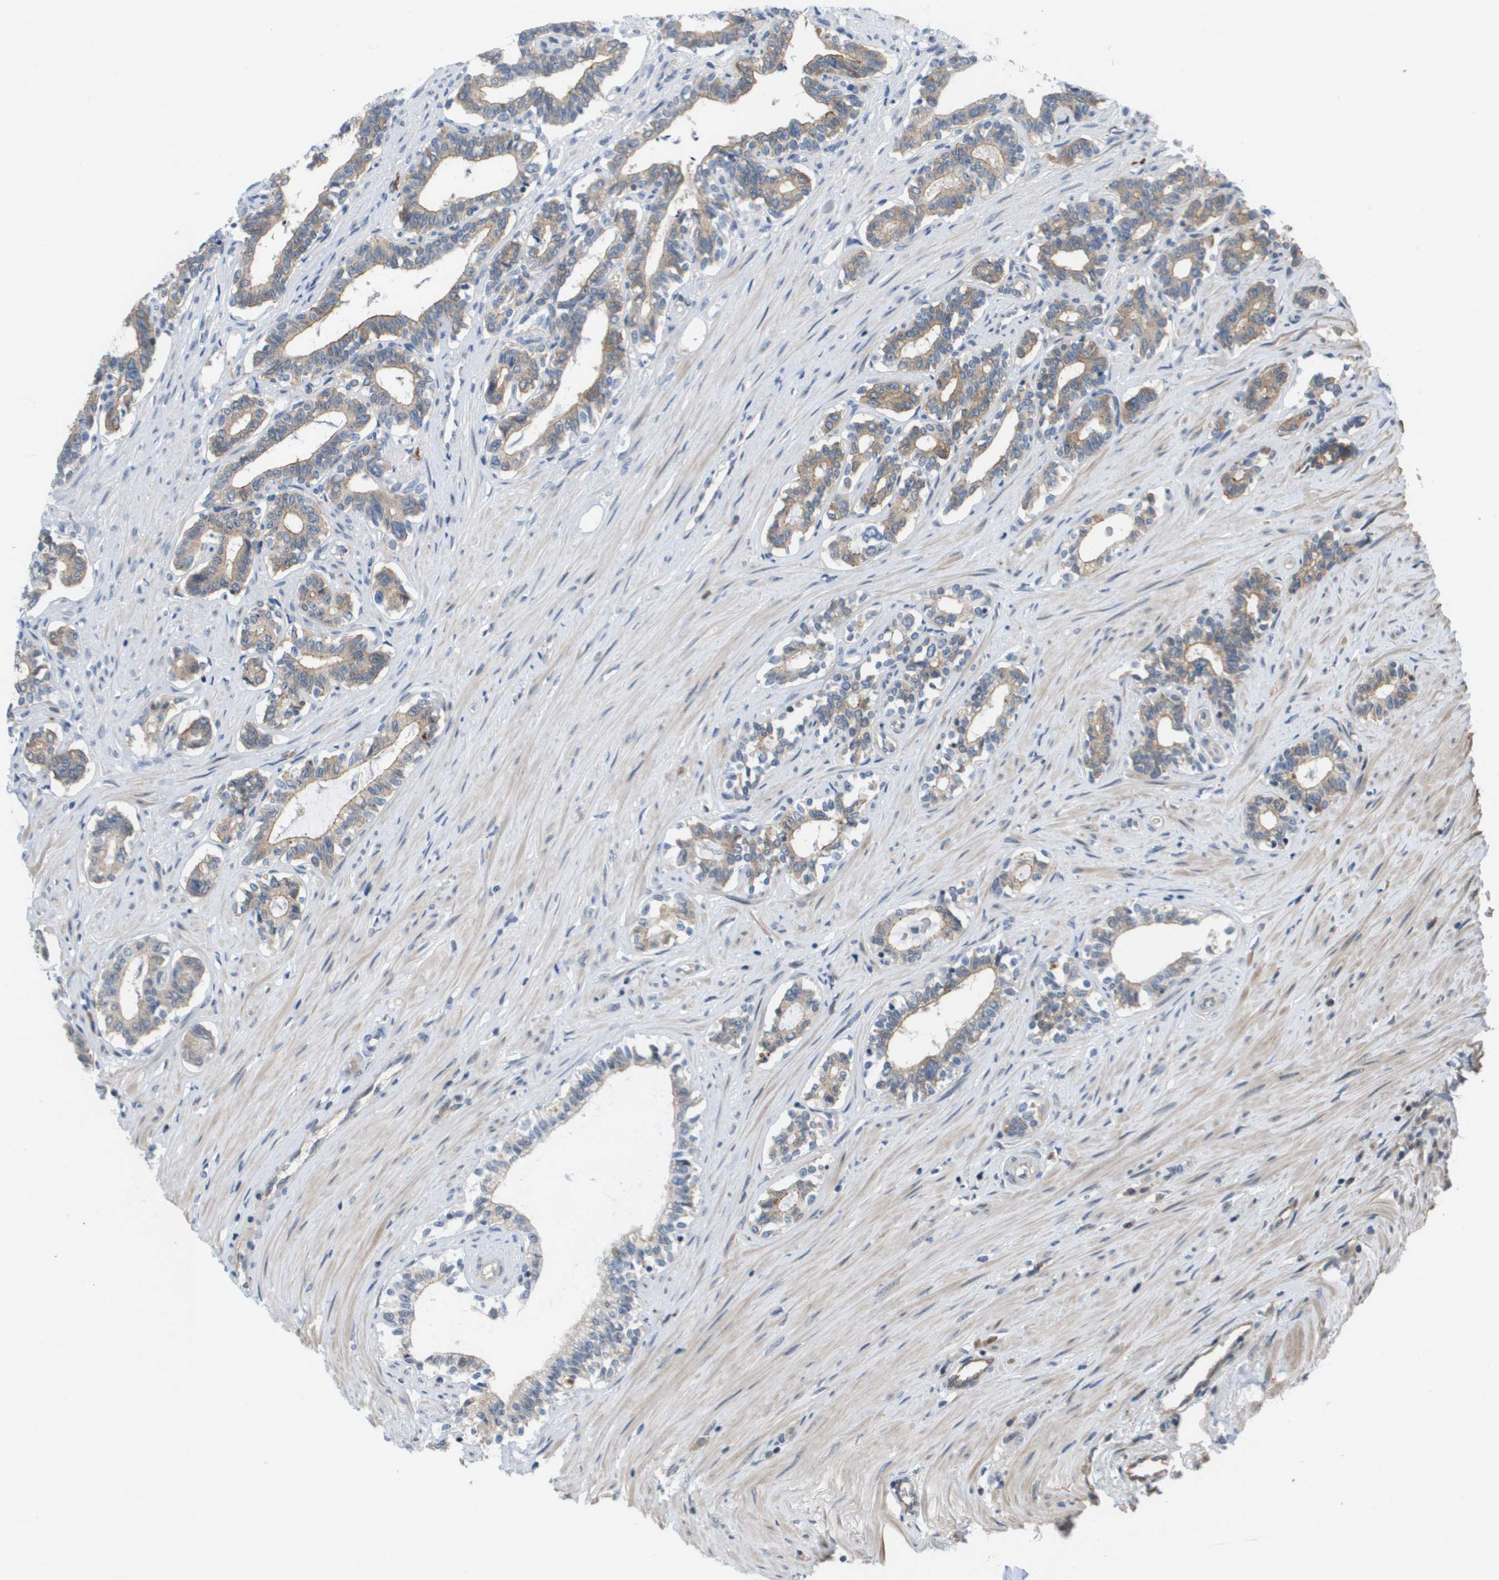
{"staining": {"intensity": "weak", "quantity": ">75%", "location": "cytoplasmic/membranous"}, "tissue": "seminal vesicle", "cell_type": "Glandular cells", "image_type": "normal", "snomed": [{"axis": "morphology", "description": "Normal tissue, NOS"}, {"axis": "morphology", "description": "Adenocarcinoma, High grade"}, {"axis": "topography", "description": "Prostate"}, {"axis": "topography", "description": "Seminal veicle"}], "caption": "Seminal vesicle stained with IHC exhibits weak cytoplasmic/membranous staining in about >75% of glandular cells.", "gene": "MARCHF8", "patient": {"sex": "male", "age": 55}}